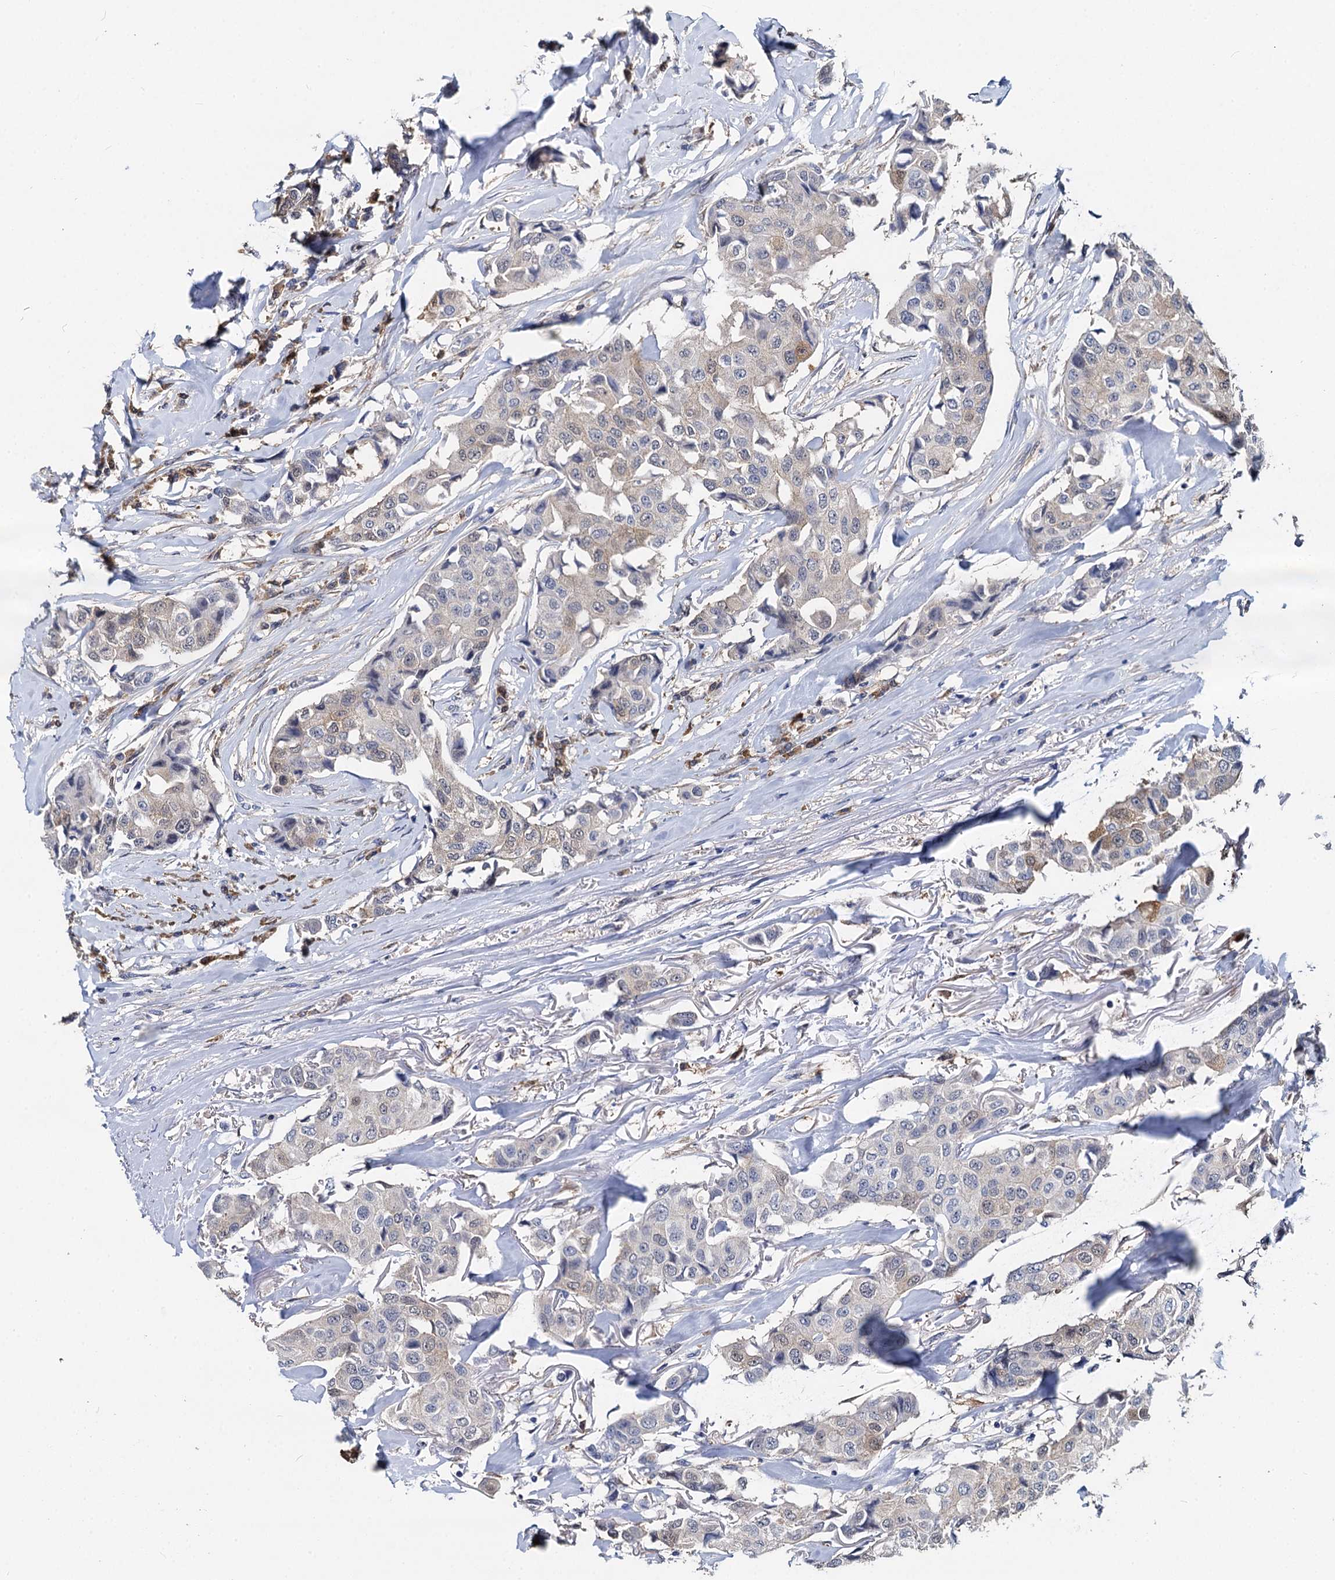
{"staining": {"intensity": "moderate", "quantity": "25%-75%", "location": "cytoplasmic/membranous"}, "tissue": "breast cancer", "cell_type": "Tumor cells", "image_type": "cancer", "snomed": [{"axis": "morphology", "description": "Duct carcinoma"}, {"axis": "topography", "description": "Breast"}], "caption": "Brown immunohistochemical staining in intraductal carcinoma (breast) demonstrates moderate cytoplasmic/membranous staining in approximately 25%-75% of tumor cells.", "gene": "GSTM3", "patient": {"sex": "female", "age": 80}}